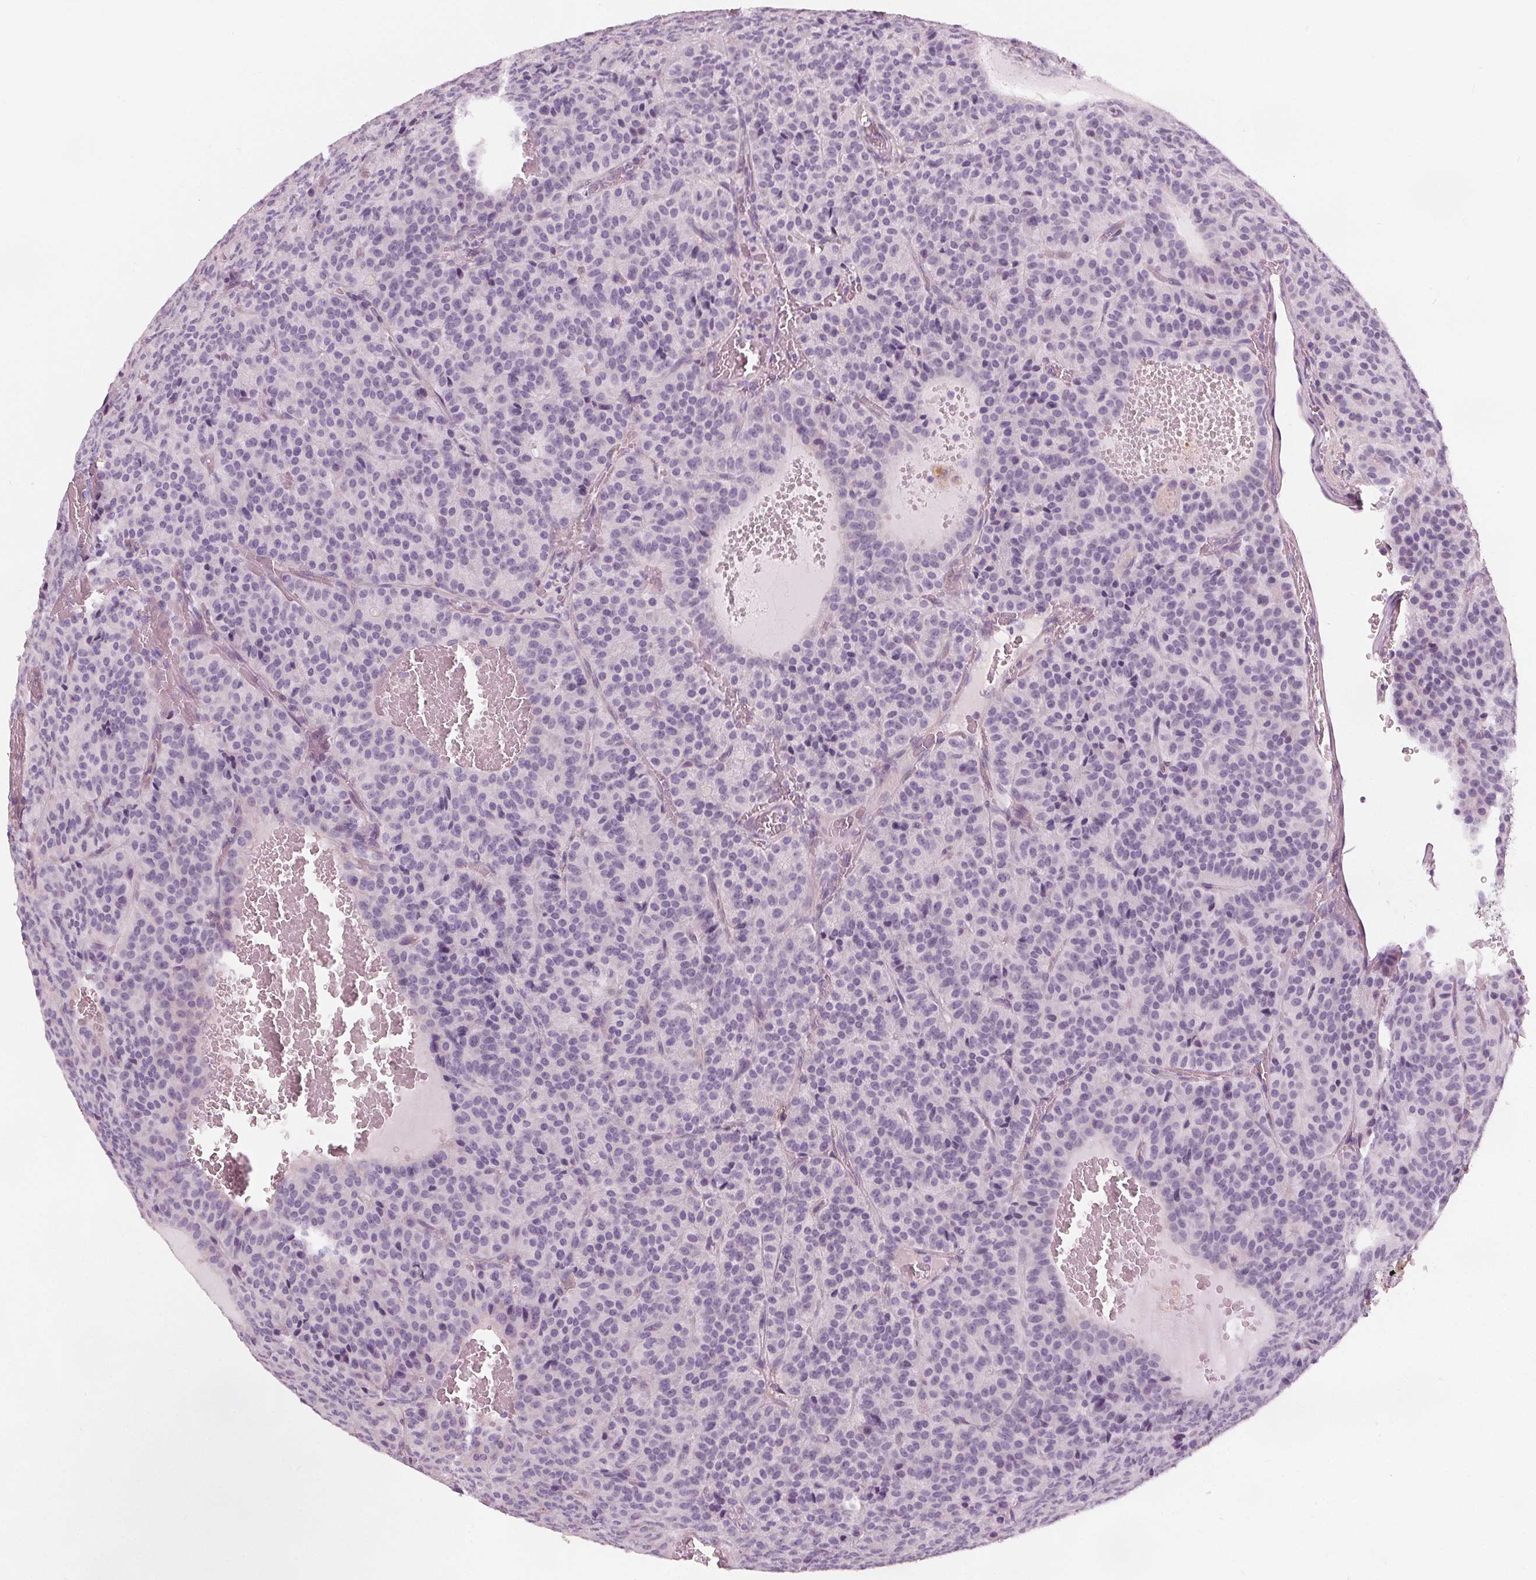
{"staining": {"intensity": "negative", "quantity": "none", "location": "none"}, "tissue": "carcinoid", "cell_type": "Tumor cells", "image_type": "cancer", "snomed": [{"axis": "morphology", "description": "Carcinoid, malignant, NOS"}, {"axis": "topography", "description": "Lung"}], "caption": "This is an immunohistochemistry (IHC) image of human carcinoid. There is no positivity in tumor cells.", "gene": "SLC5A12", "patient": {"sex": "male", "age": 70}}